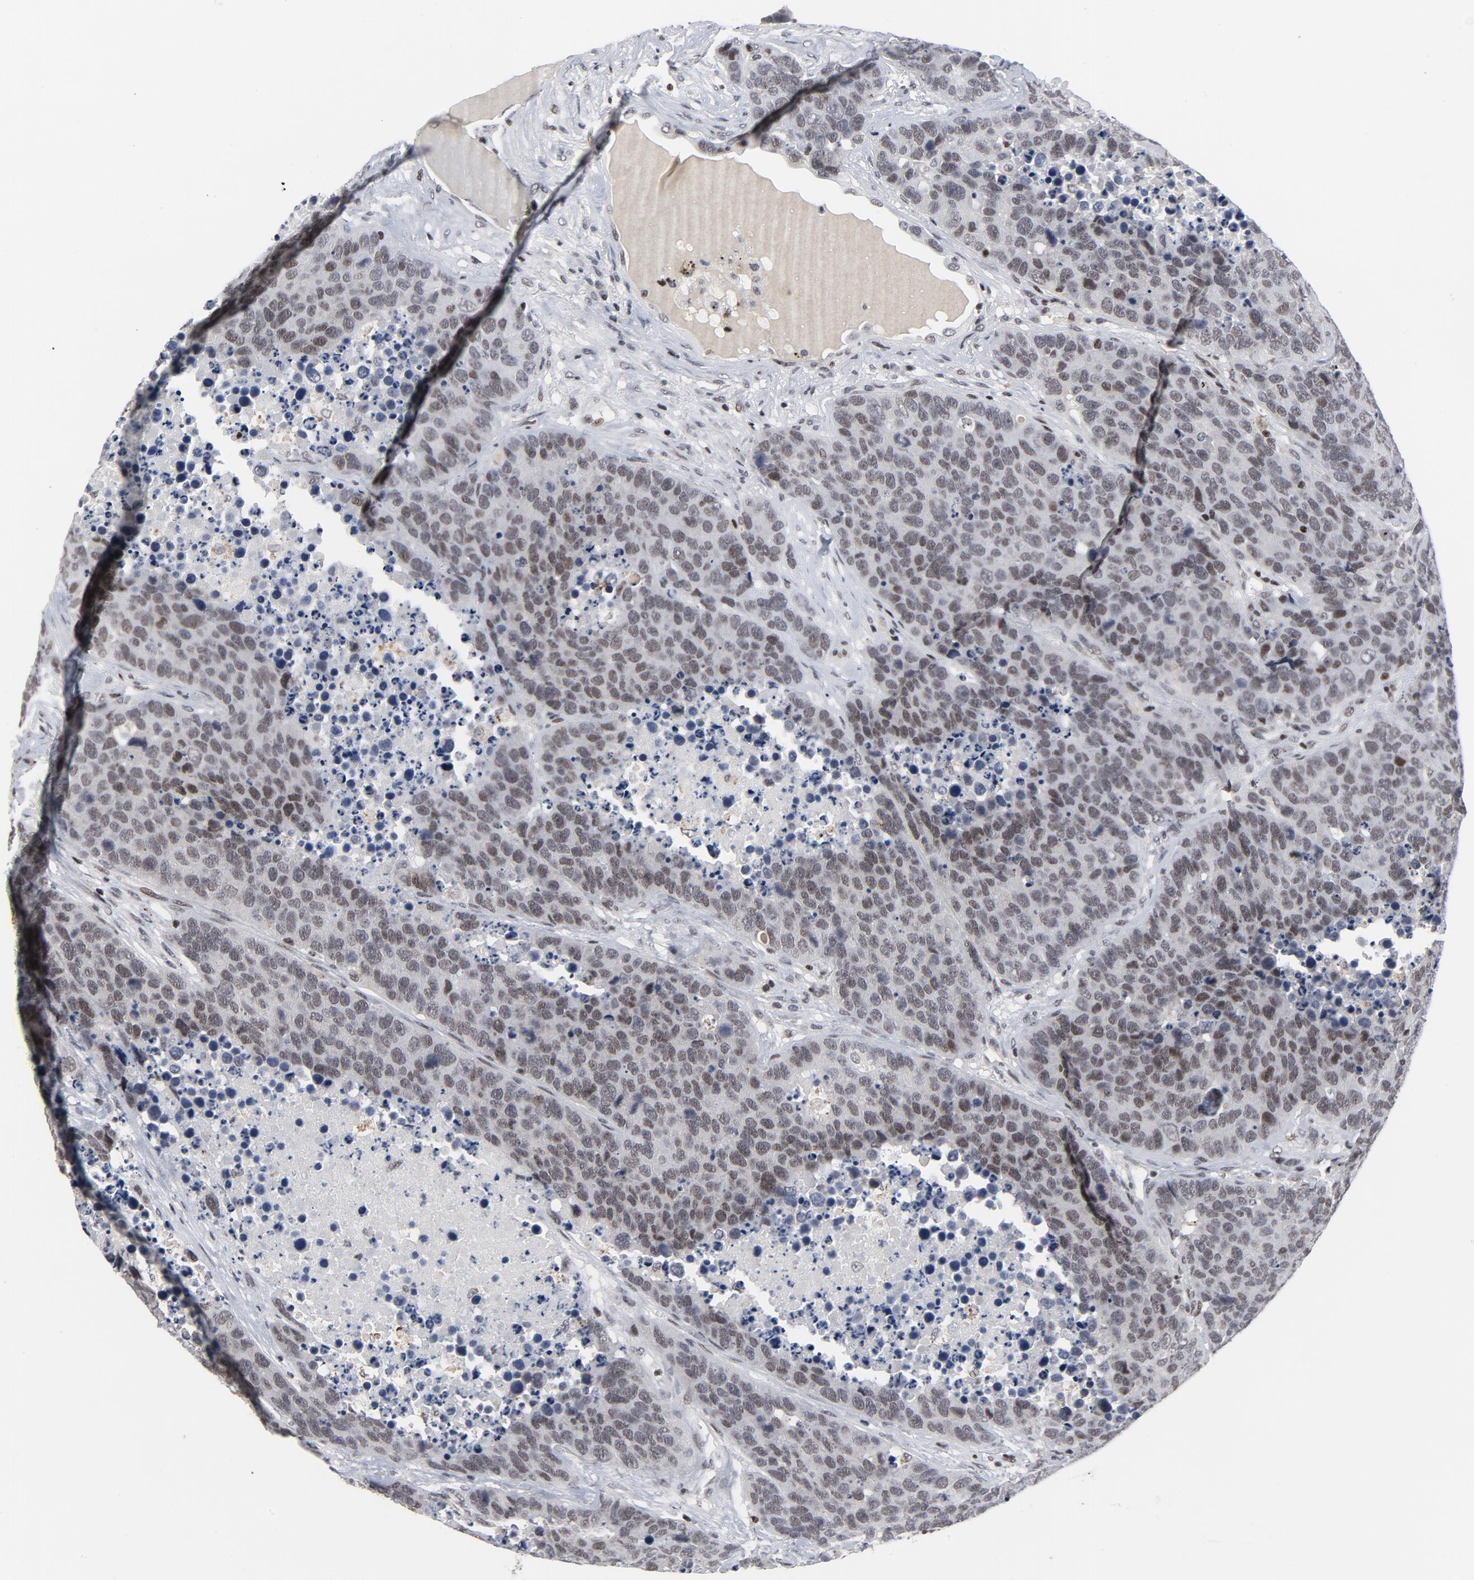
{"staining": {"intensity": "weak", "quantity": ">75%", "location": "nuclear"}, "tissue": "carcinoid", "cell_type": "Tumor cells", "image_type": "cancer", "snomed": [{"axis": "morphology", "description": "Carcinoid, malignant, NOS"}, {"axis": "topography", "description": "Lung"}], "caption": "Carcinoid (malignant) tissue demonstrates weak nuclear positivity in about >75% of tumor cells", "gene": "GABPA", "patient": {"sex": "male", "age": 60}}